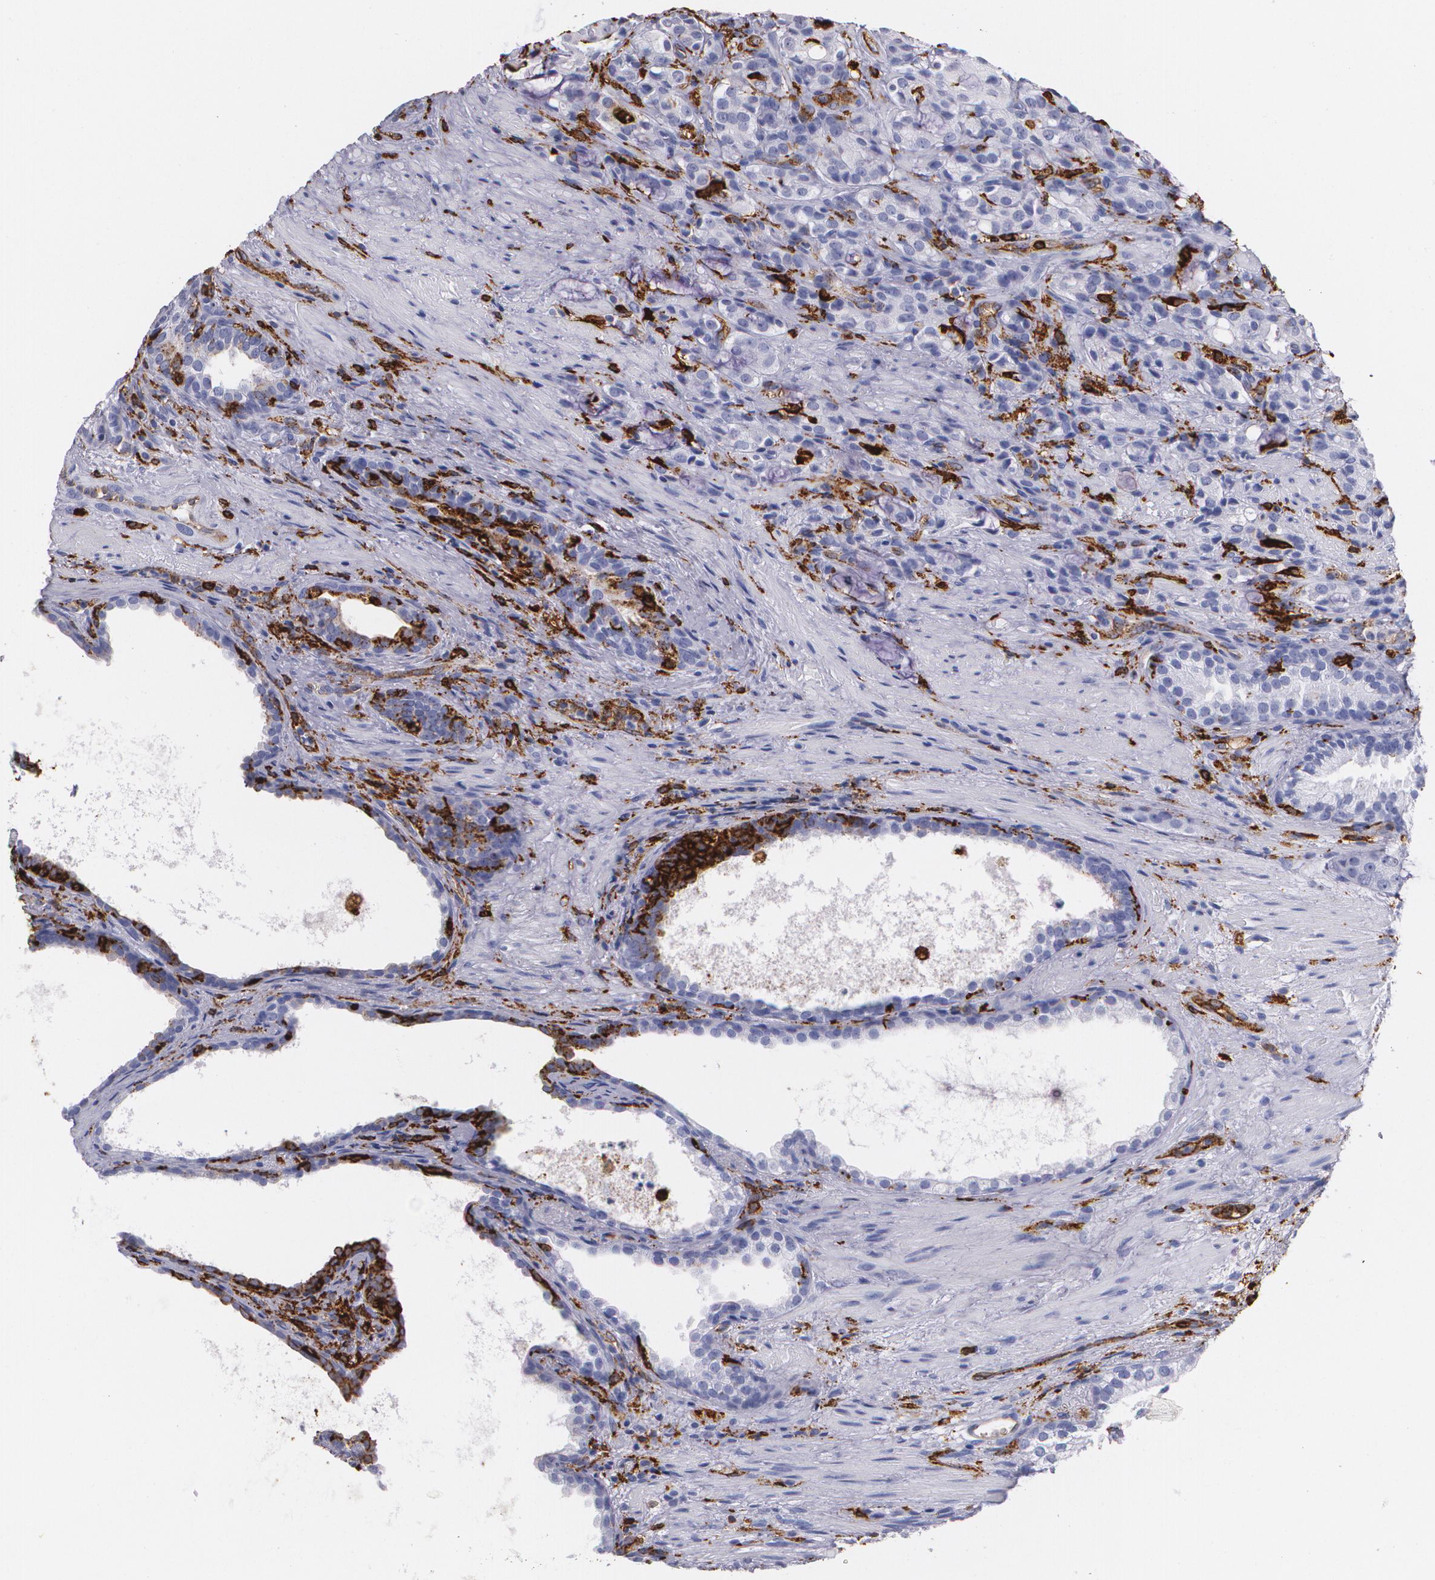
{"staining": {"intensity": "weak", "quantity": "<25%", "location": "cytoplasmic/membranous"}, "tissue": "prostate cancer", "cell_type": "Tumor cells", "image_type": "cancer", "snomed": [{"axis": "morphology", "description": "Adenocarcinoma, High grade"}, {"axis": "topography", "description": "Prostate"}], "caption": "Tumor cells show no significant expression in prostate cancer.", "gene": "HLA-DRA", "patient": {"sex": "male", "age": 72}}